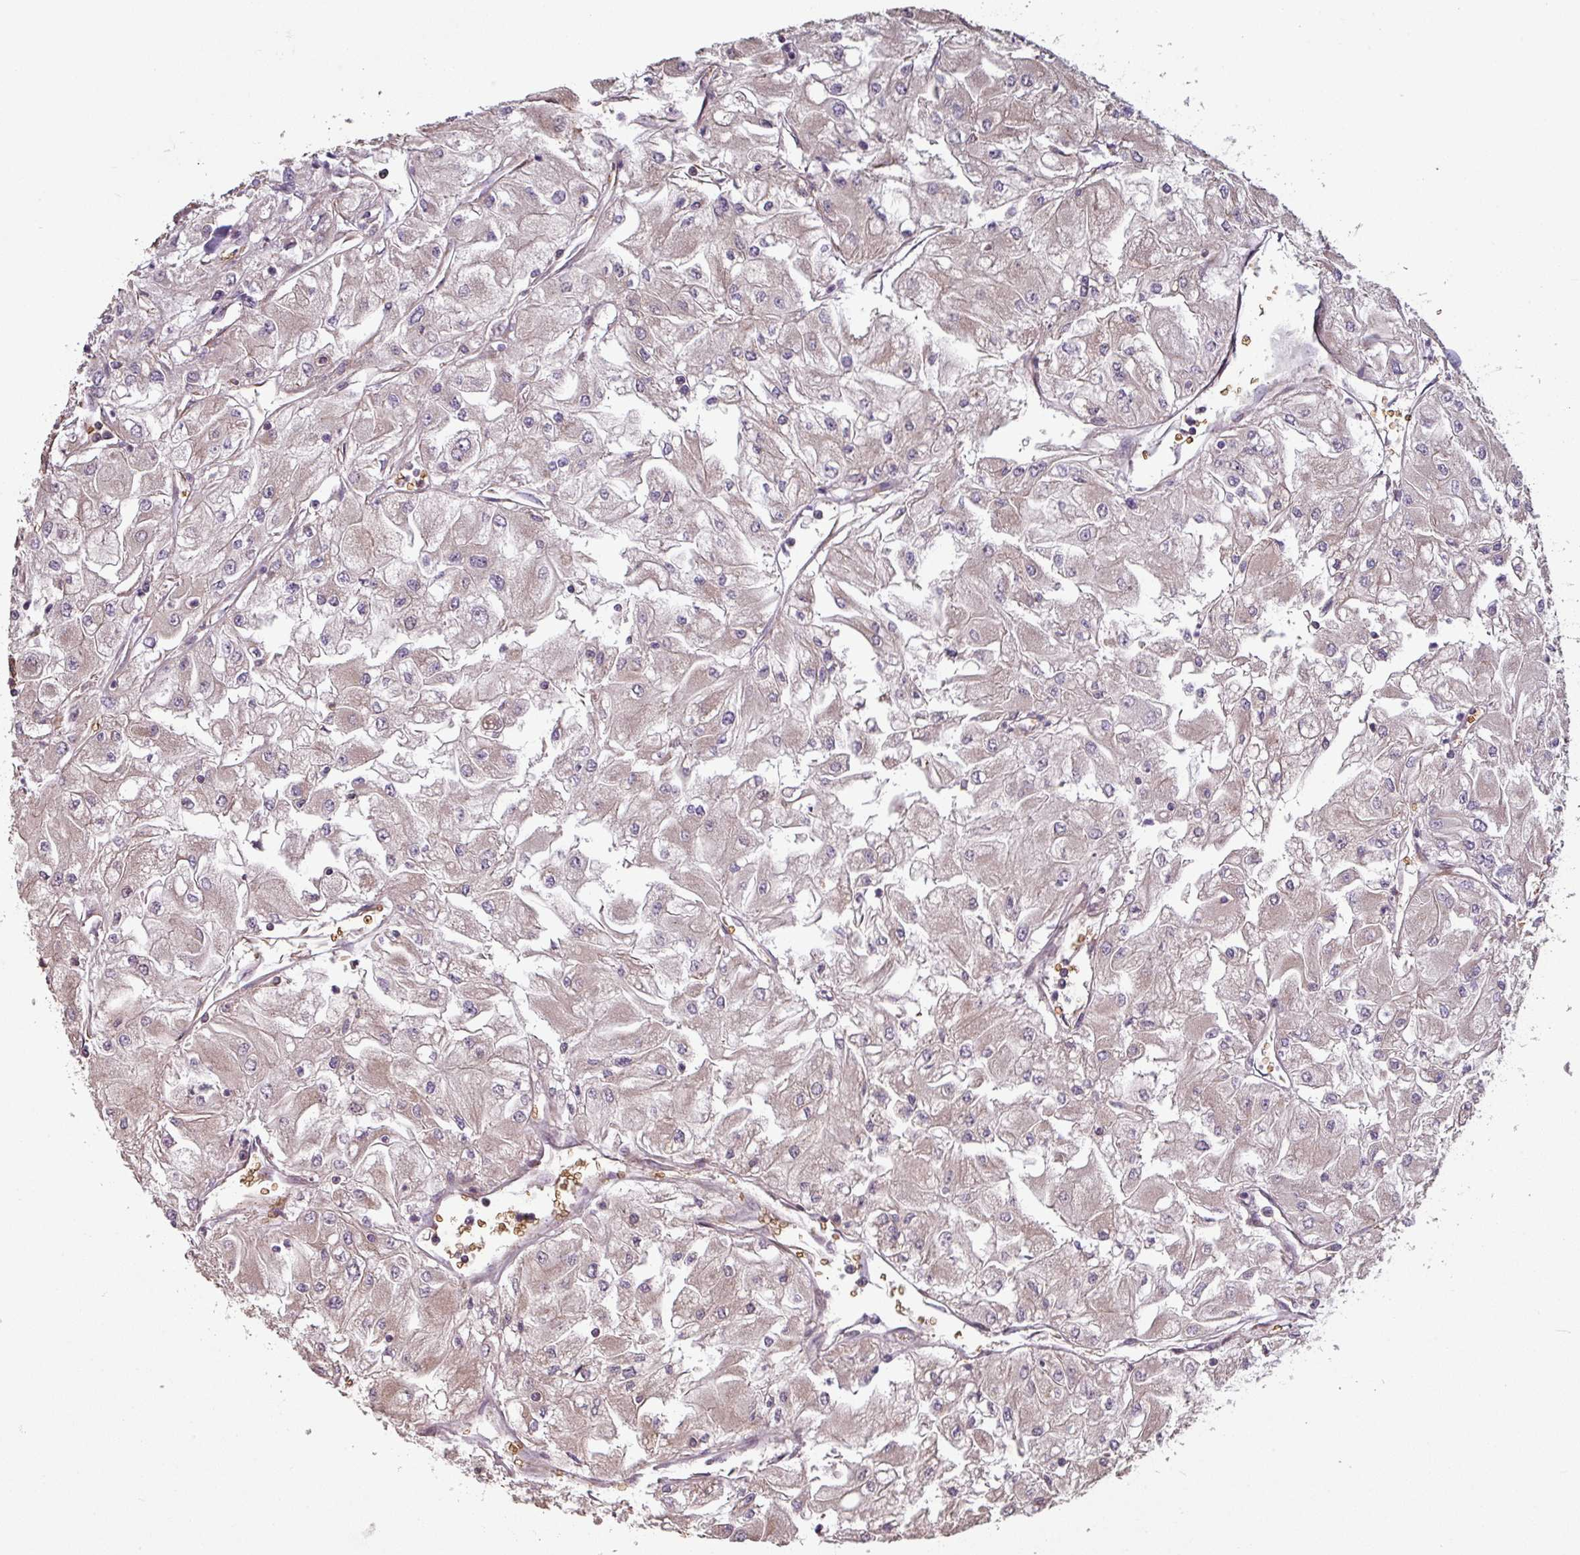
{"staining": {"intensity": "weak", "quantity": "<25%", "location": "cytoplasmic/membranous"}, "tissue": "renal cancer", "cell_type": "Tumor cells", "image_type": "cancer", "snomed": [{"axis": "morphology", "description": "Adenocarcinoma, NOS"}, {"axis": "topography", "description": "Kidney"}], "caption": "Renal adenocarcinoma was stained to show a protein in brown. There is no significant positivity in tumor cells.", "gene": "NHSL2", "patient": {"sex": "male", "age": 80}}